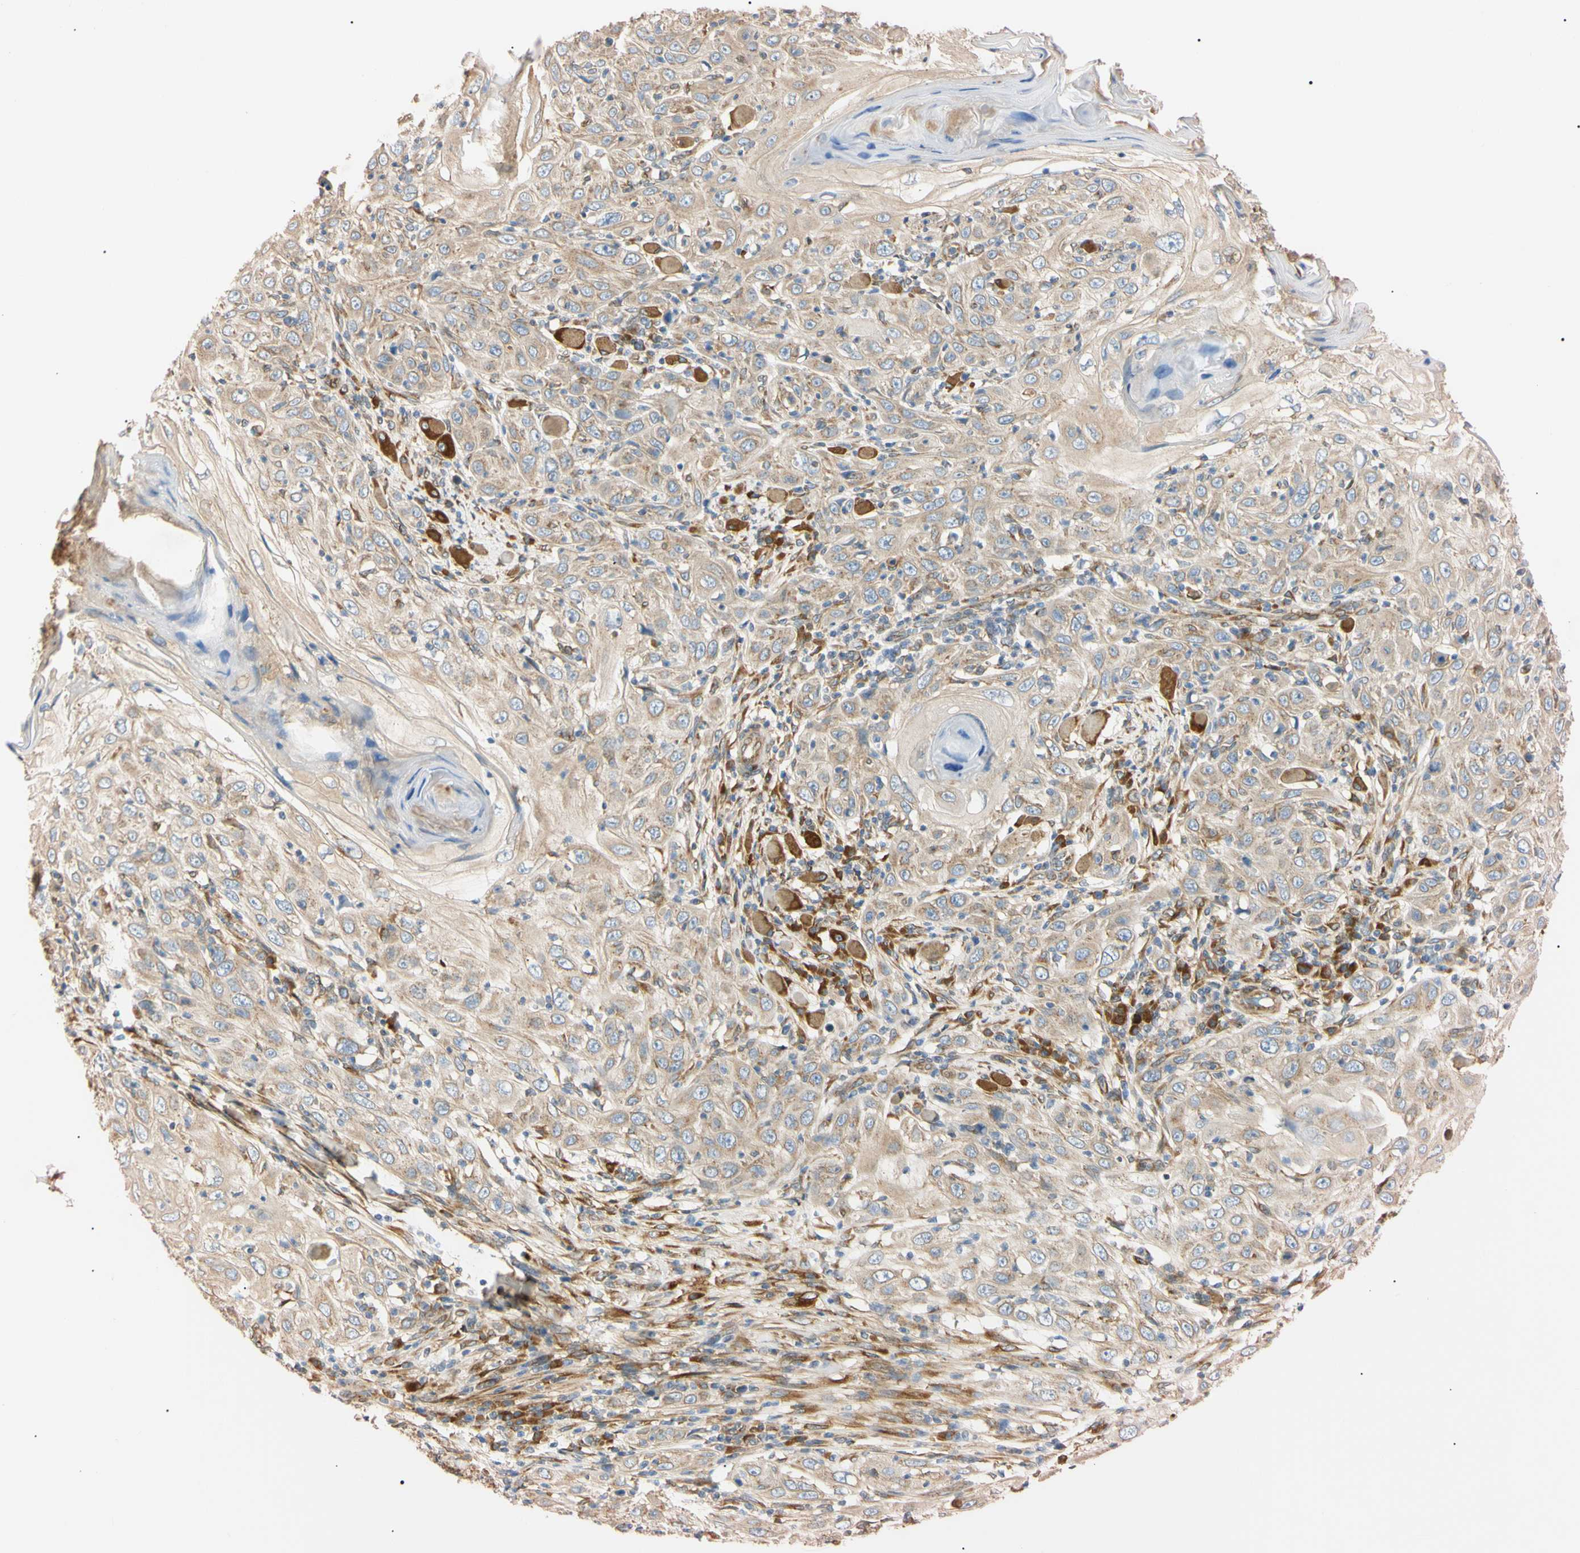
{"staining": {"intensity": "weak", "quantity": "25%-75%", "location": "cytoplasmic/membranous"}, "tissue": "skin cancer", "cell_type": "Tumor cells", "image_type": "cancer", "snomed": [{"axis": "morphology", "description": "Squamous cell carcinoma, NOS"}, {"axis": "topography", "description": "Skin"}], "caption": "Protein expression analysis of human skin squamous cell carcinoma reveals weak cytoplasmic/membranous staining in about 25%-75% of tumor cells.", "gene": "IER3IP1", "patient": {"sex": "female", "age": 88}}